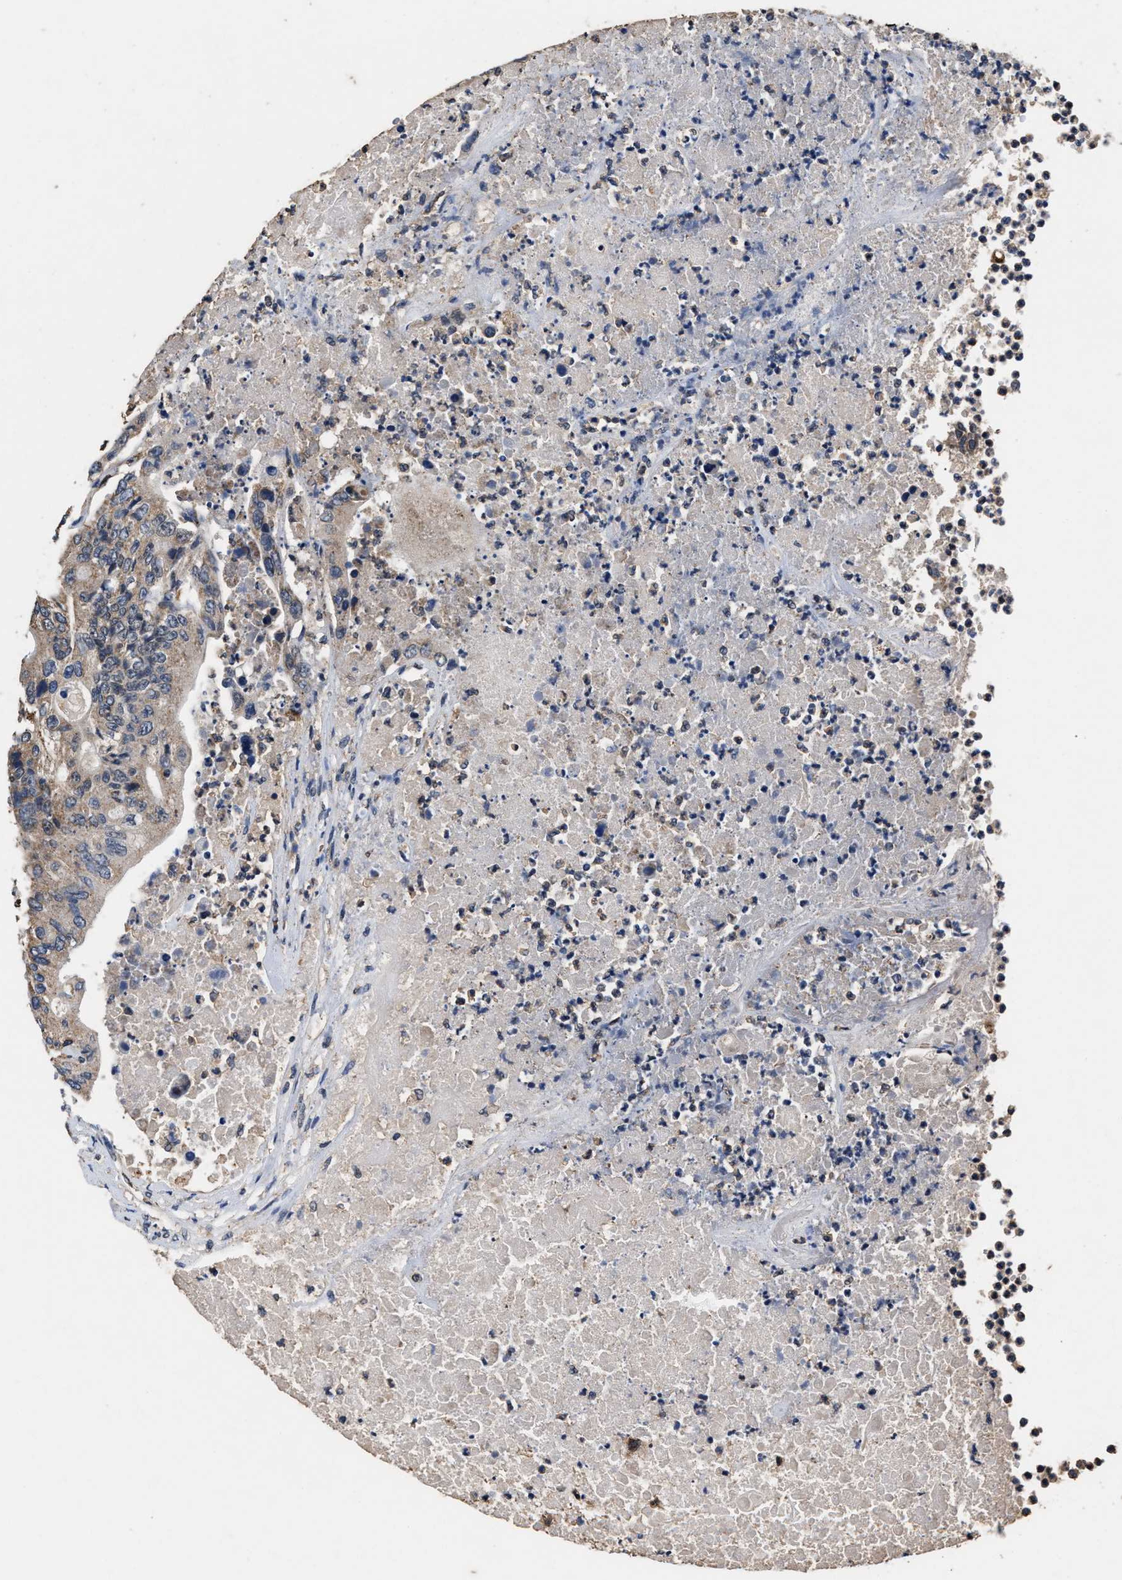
{"staining": {"intensity": "negative", "quantity": "none", "location": "none"}, "tissue": "colorectal cancer", "cell_type": "Tumor cells", "image_type": "cancer", "snomed": [{"axis": "morphology", "description": "Adenocarcinoma, NOS"}, {"axis": "topography", "description": "Colon"}], "caption": "Human colorectal cancer stained for a protein using IHC exhibits no expression in tumor cells.", "gene": "ACLY", "patient": {"sex": "female", "age": 77}}